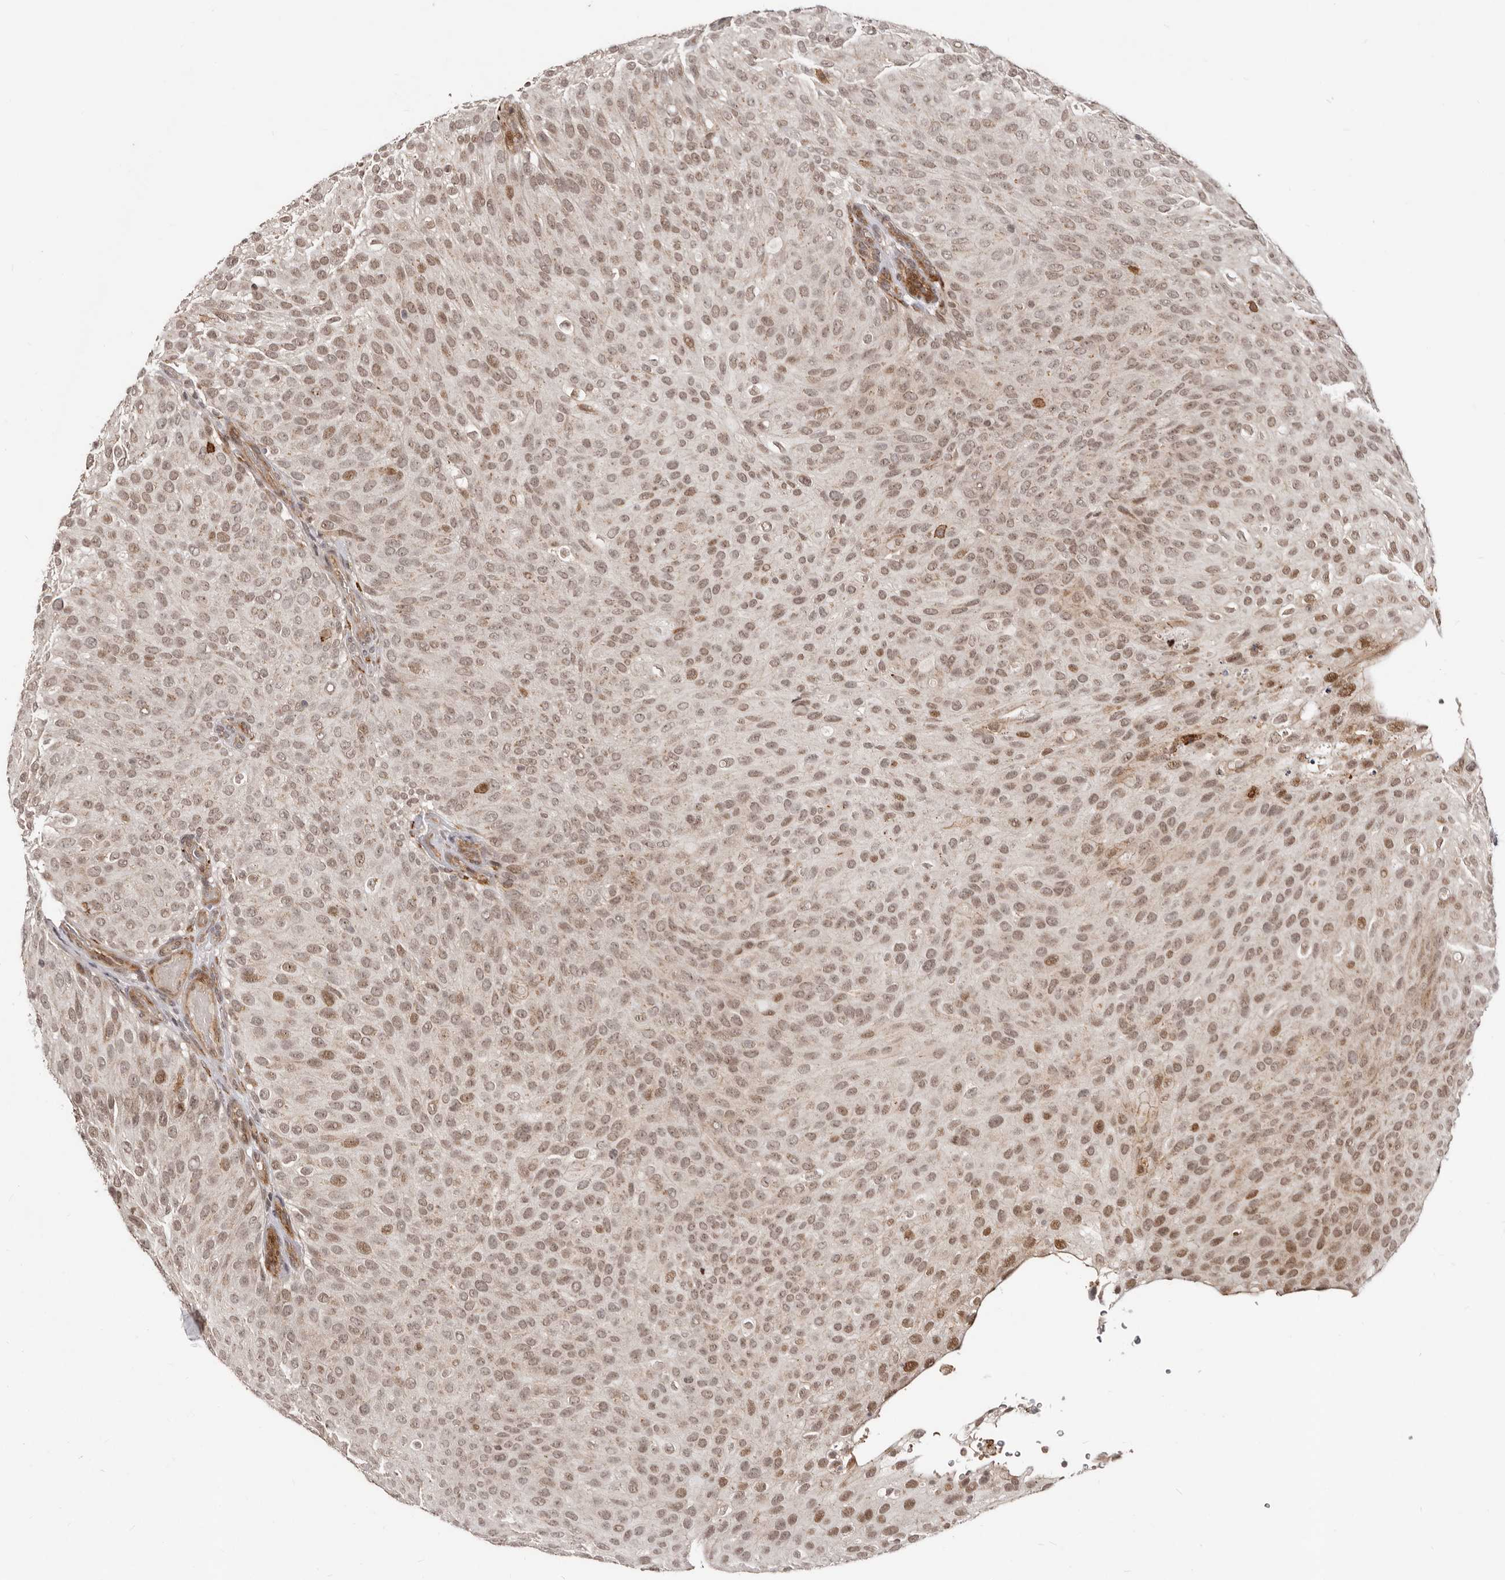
{"staining": {"intensity": "moderate", "quantity": ">75%", "location": "nuclear"}, "tissue": "urothelial cancer", "cell_type": "Tumor cells", "image_type": "cancer", "snomed": [{"axis": "morphology", "description": "Urothelial carcinoma, Low grade"}, {"axis": "topography", "description": "Urinary bladder"}], "caption": "Brown immunohistochemical staining in human urothelial carcinoma (low-grade) exhibits moderate nuclear expression in about >75% of tumor cells.", "gene": "SRCAP", "patient": {"sex": "male", "age": 78}}